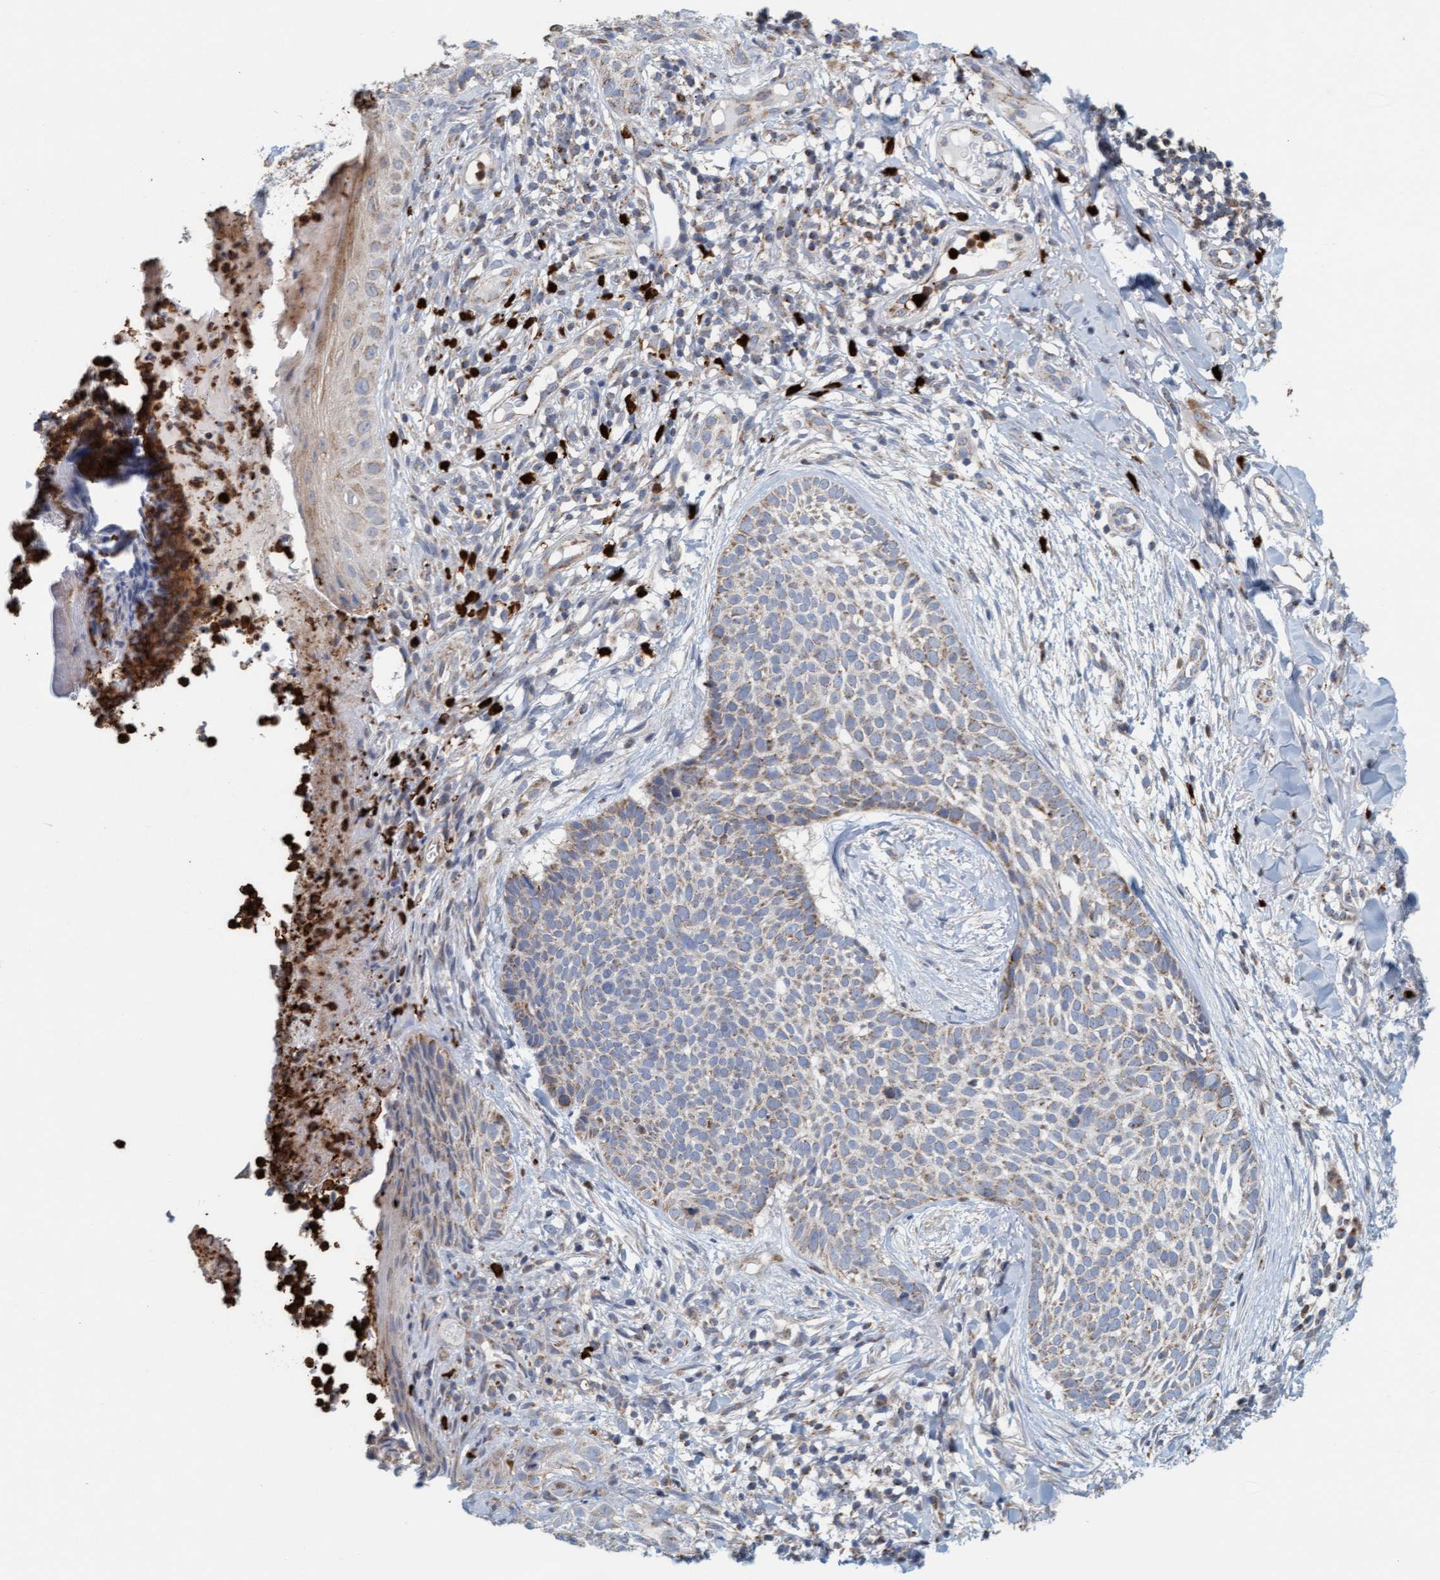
{"staining": {"intensity": "weak", "quantity": ">75%", "location": "cytoplasmic/membranous"}, "tissue": "skin cancer", "cell_type": "Tumor cells", "image_type": "cancer", "snomed": [{"axis": "morphology", "description": "Normal tissue, NOS"}, {"axis": "morphology", "description": "Basal cell carcinoma"}, {"axis": "topography", "description": "Skin"}], "caption": "Immunohistochemical staining of human skin cancer (basal cell carcinoma) exhibits weak cytoplasmic/membranous protein expression in about >75% of tumor cells. The protein is stained brown, and the nuclei are stained in blue (DAB IHC with brightfield microscopy, high magnification).", "gene": "B9D1", "patient": {"sex": "male", "age": 67}}